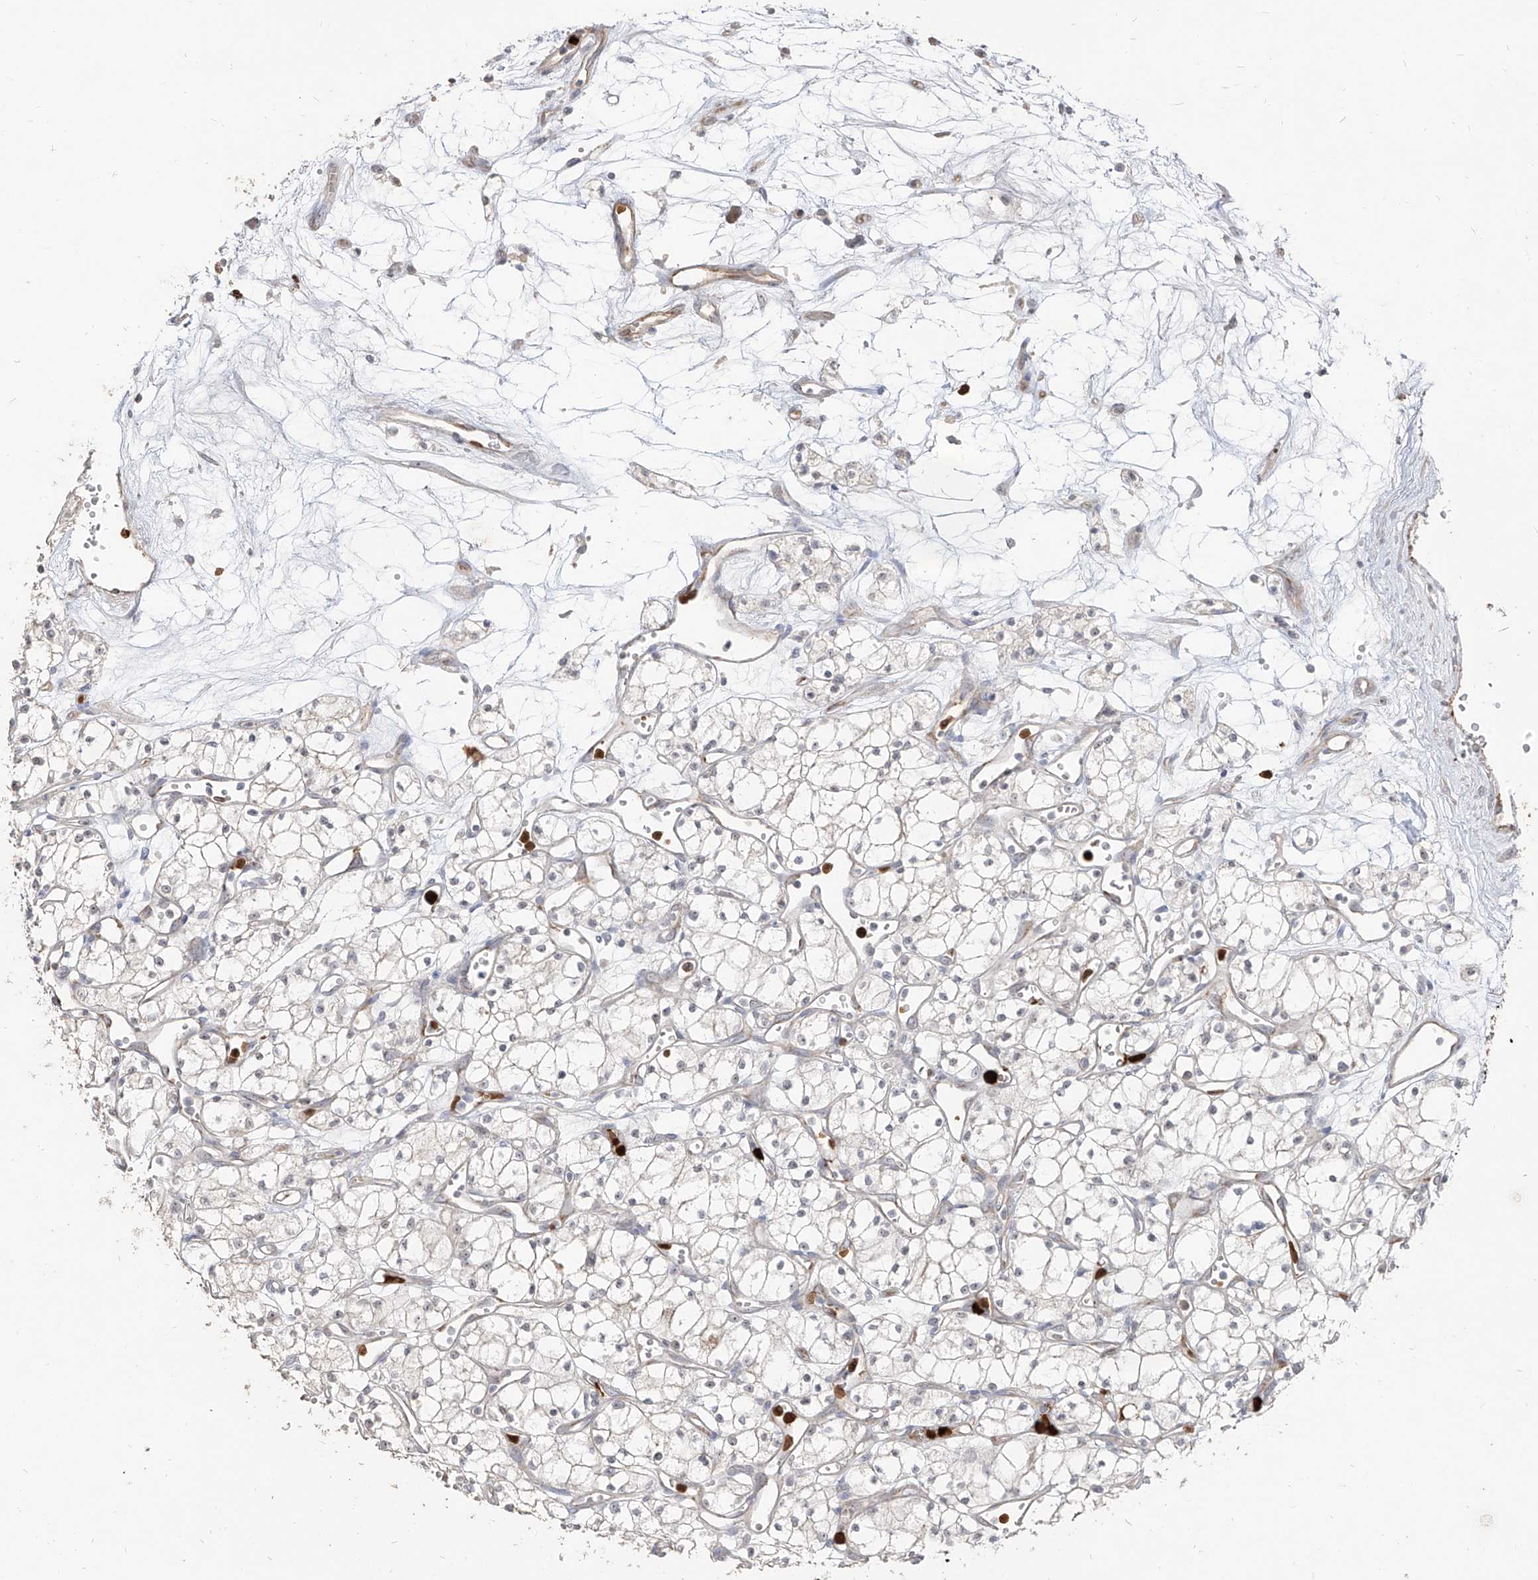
{"staining": {"intensity": "negative", "quantity": "none", "location": "none"}, "tissue": "renal cancer", "cell_type": "Tumor cells", "image_type": "cancer", "snomed": [{"axis": "morphology", "description": "Adenocarcinoma, NOS"}, {"axis": "topography", "description": "Kidney"}], "caption": "IHC image of neoplastic tissue: human adenocarcinoma (renal) stained with DAB shows no significant protein expression in tumor cells.", "gene": "ZNF227", "patient": {"sex": "male", "age": 59}}